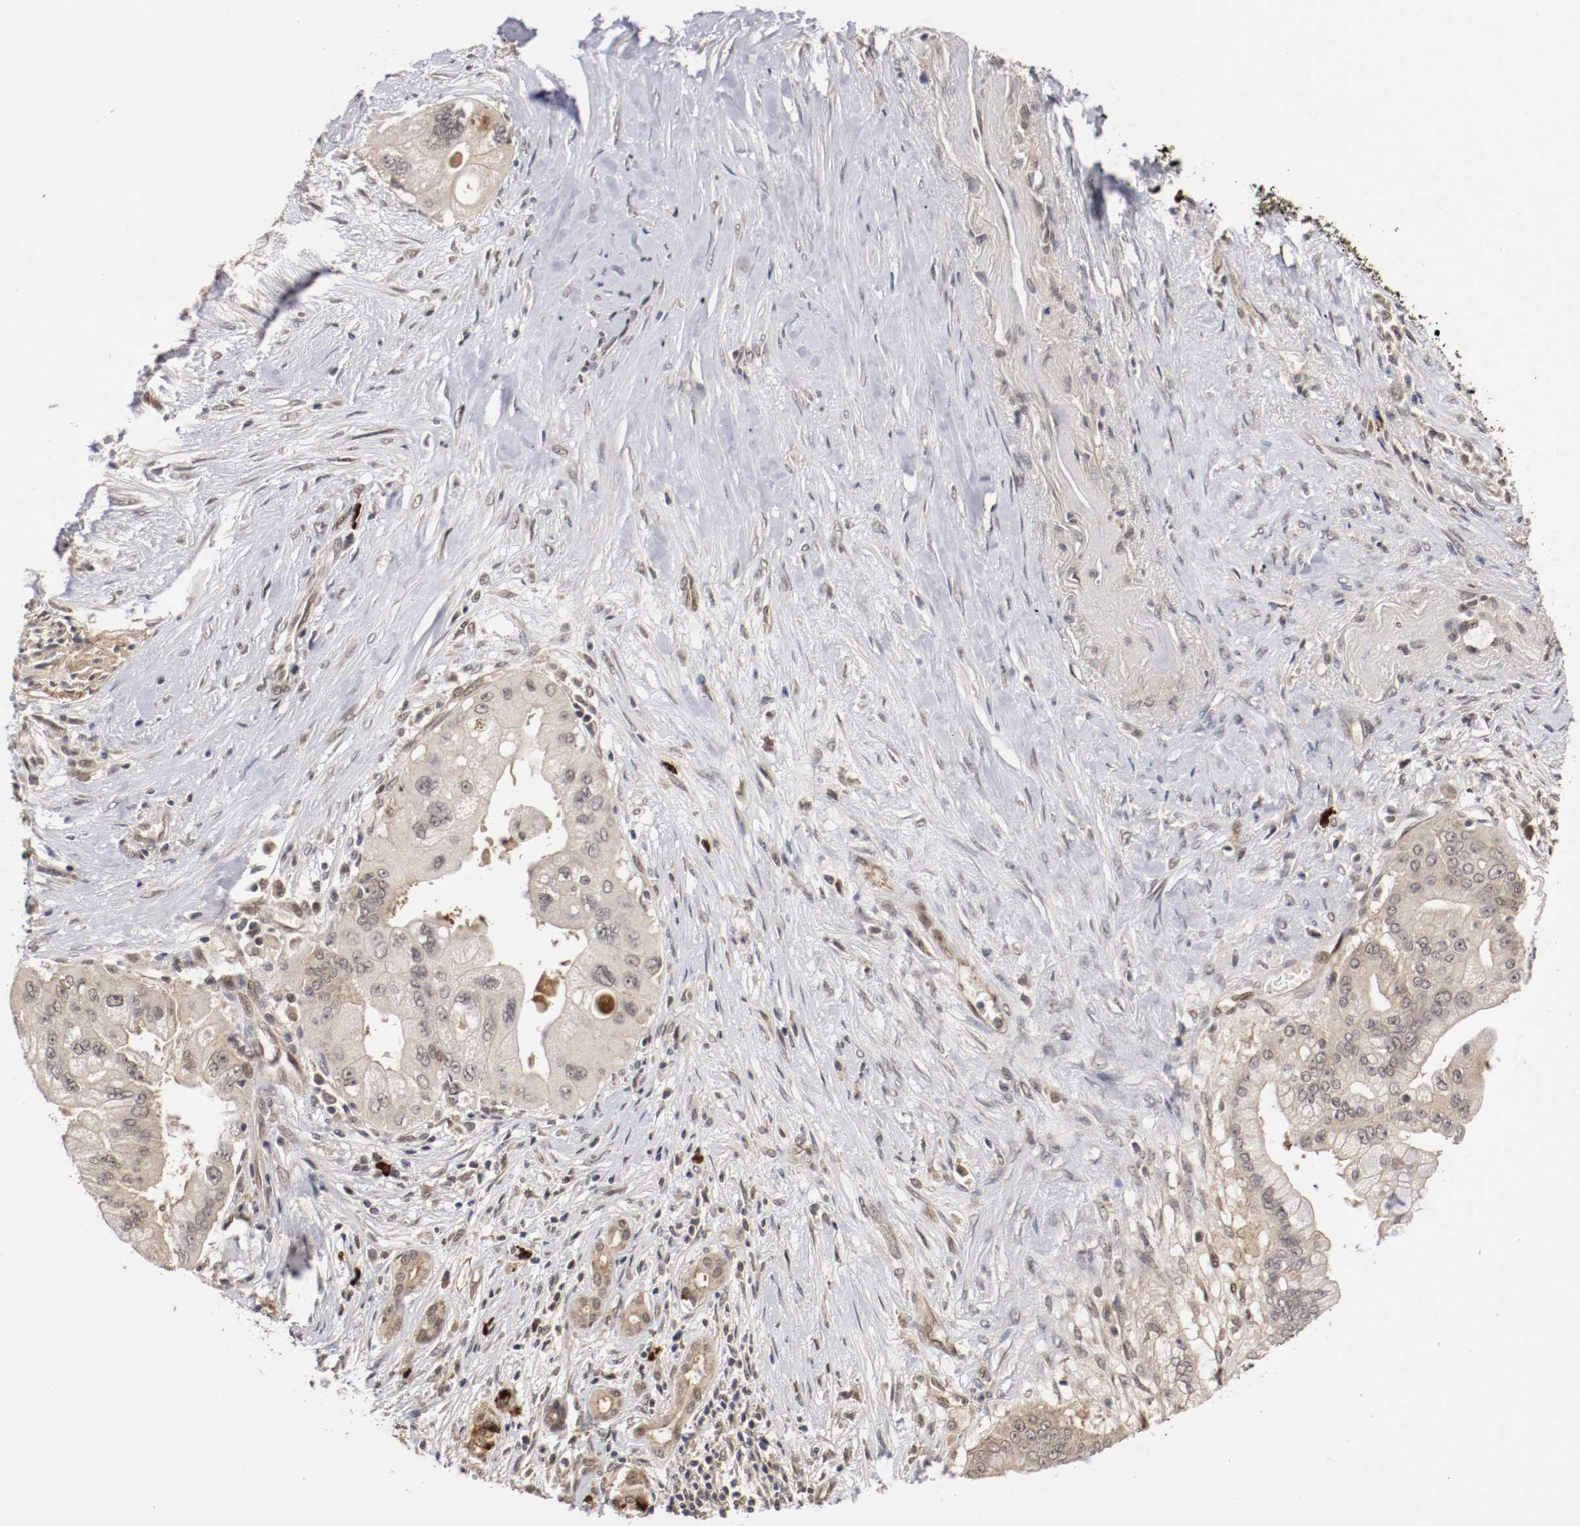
{"staining": {"intensity": "weak", "quantity": ">75%", "location": "cytoplasmic/membranous,nuclear"}, "tissue": "pancreatic cancer", "cell_type": "Tumor cells", "image_type": "cancer", "snomed": [{"axis": "morphology", "description": "Adenocarcinoma, NOS"}, {"axis": "topography", "description": "Pancreas"}], "caption": "DAB (3,3'-diaminobenzidine) immunohistochemical staining of human adenocarcinoma (pancreatic) demonstrates weak cytoplasmic/membranous and nuclear protein positivity in approximately >75% of tumor cells.", "gene": "DNMT3B", "patient": {"sex": "male", "age": 59}}